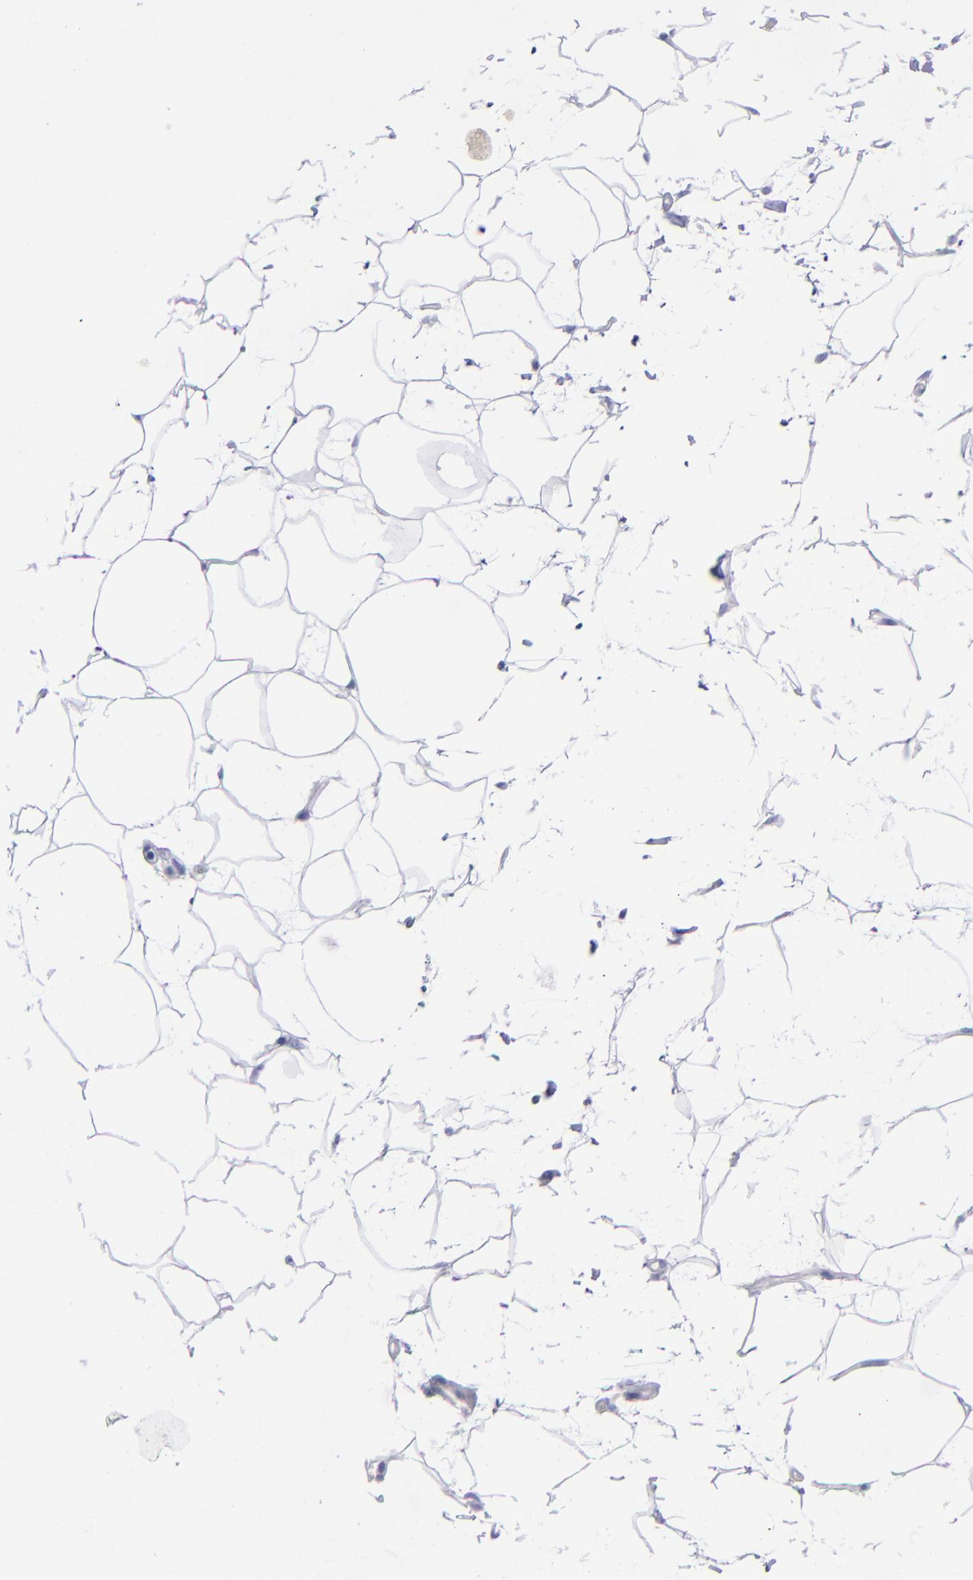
{"staining": {"intensity": "negative", "quantity": "none", "location": "none"}, "tissue": "adipose tissue", "cell_type": "Adipocytes", "image_type": "normal", "snomed": [{"axis": "morphology", "description": "Normal tissue, NOS"}, {"axis": "morphology", "description": "Duct carcinoma"}, {"axis": "topography", "description": "Breast"}, {"axis": "topography", "description": "Adipose tissue"}], "caption": "High power microscopy micrograph of an immunohistochemistry (IHC) image of normal adipose tissue, revealing no significant positivity in adipocytes. (Brightfield microscopy of DAB immunohistochemistry at high magnification).", "gene": "AURKA", "patient": {"sex": "female", "age": 37}}